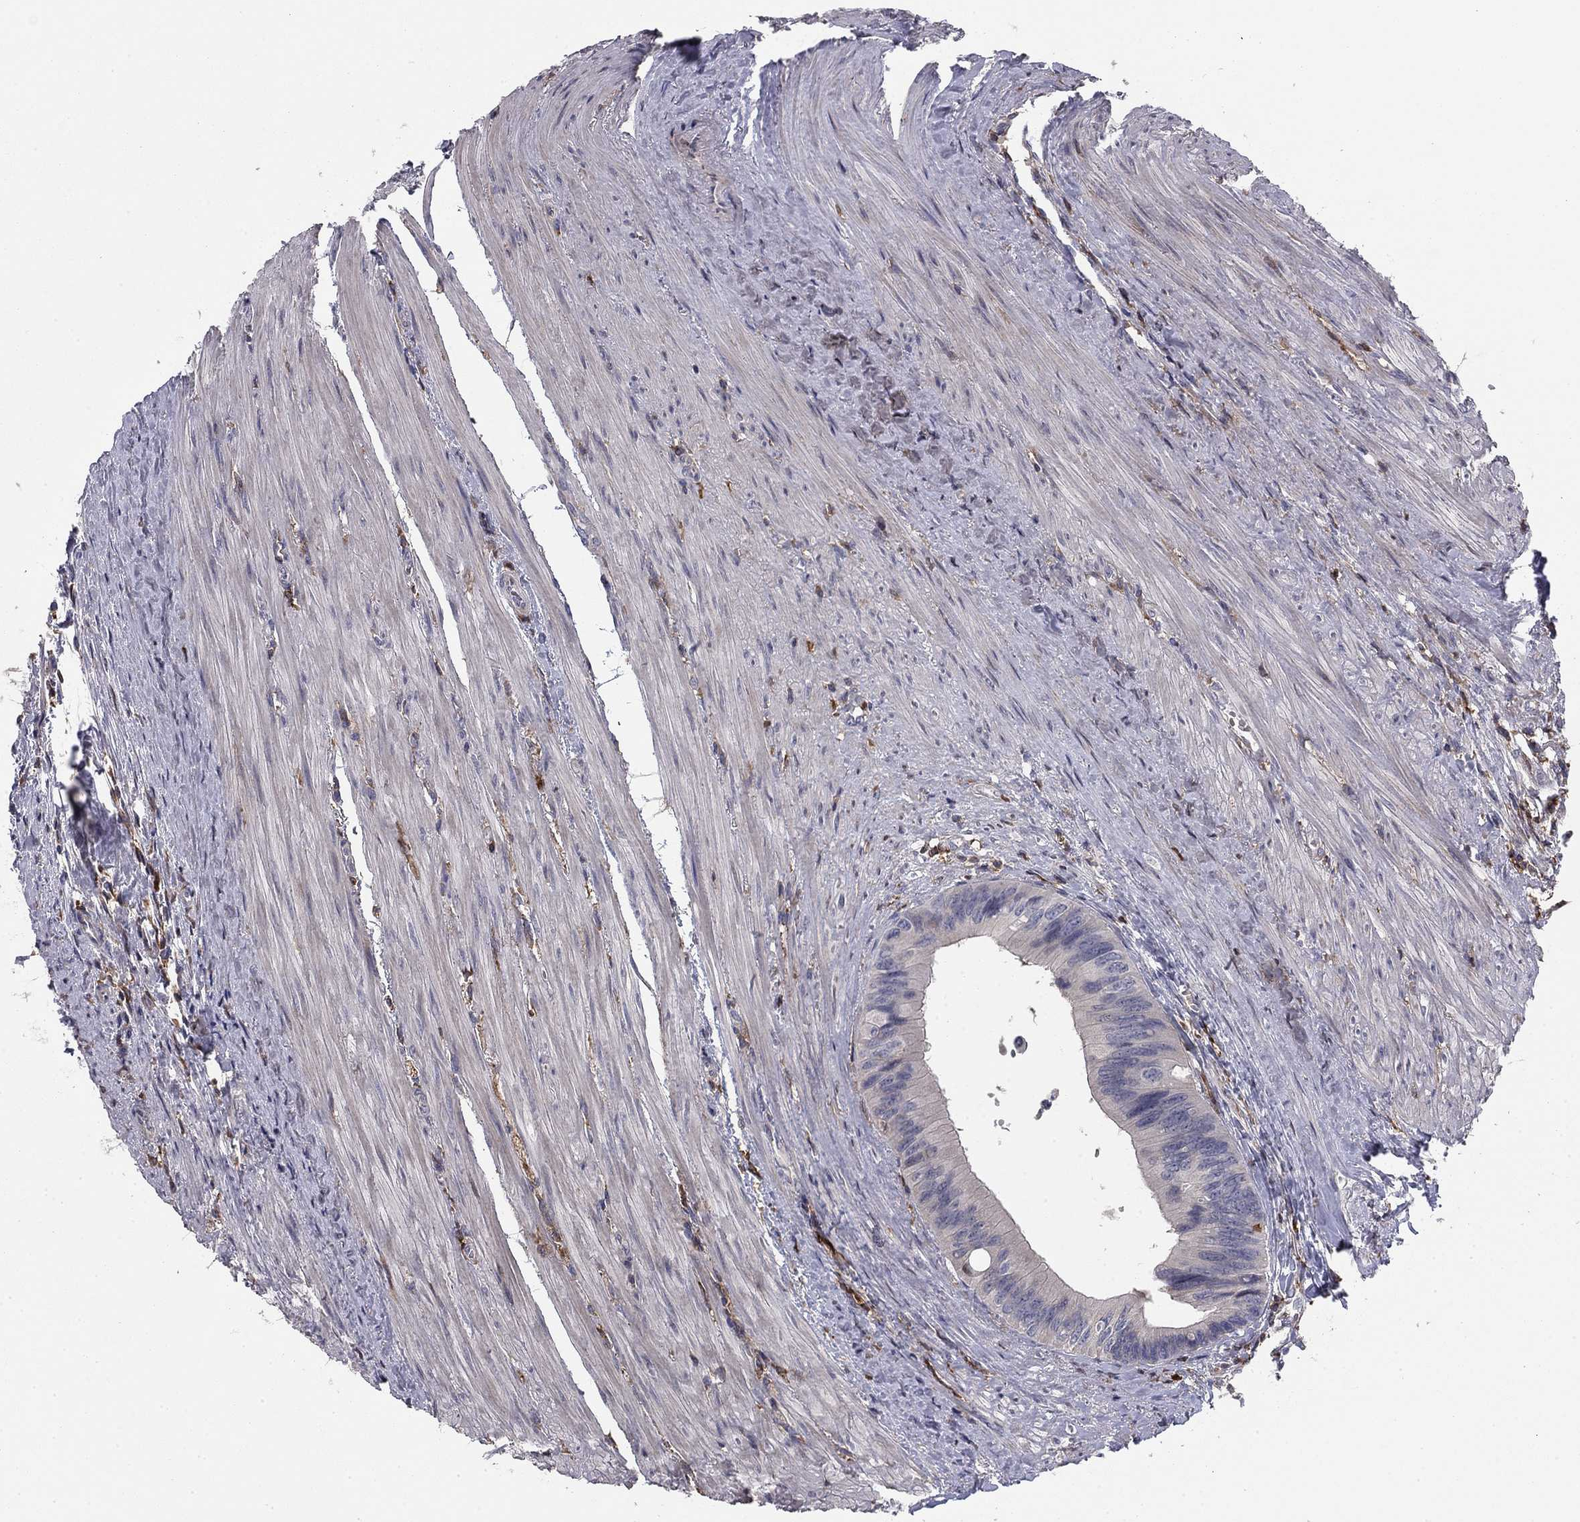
{"staining": {"intensity": "negative", "quantity": "none", "location": "none"}, "tissue": "colorectal cancer", "cell_type": "Tumor cells", "image_type": "cancer", "snomed": [{"axis": "morphology", "description": "Normal tissue, NOS"}, {"axis": "morphology", "description": "Adenocarcinoma, NOS"}, {"axis": "topography", "description": "Colon"}], "caption": "Tumor cells are negative for protein expression in human adenocarcinoma (colorectal).", "gene": "PLCB2", "patient": {"sex": "male", "age": 65}}